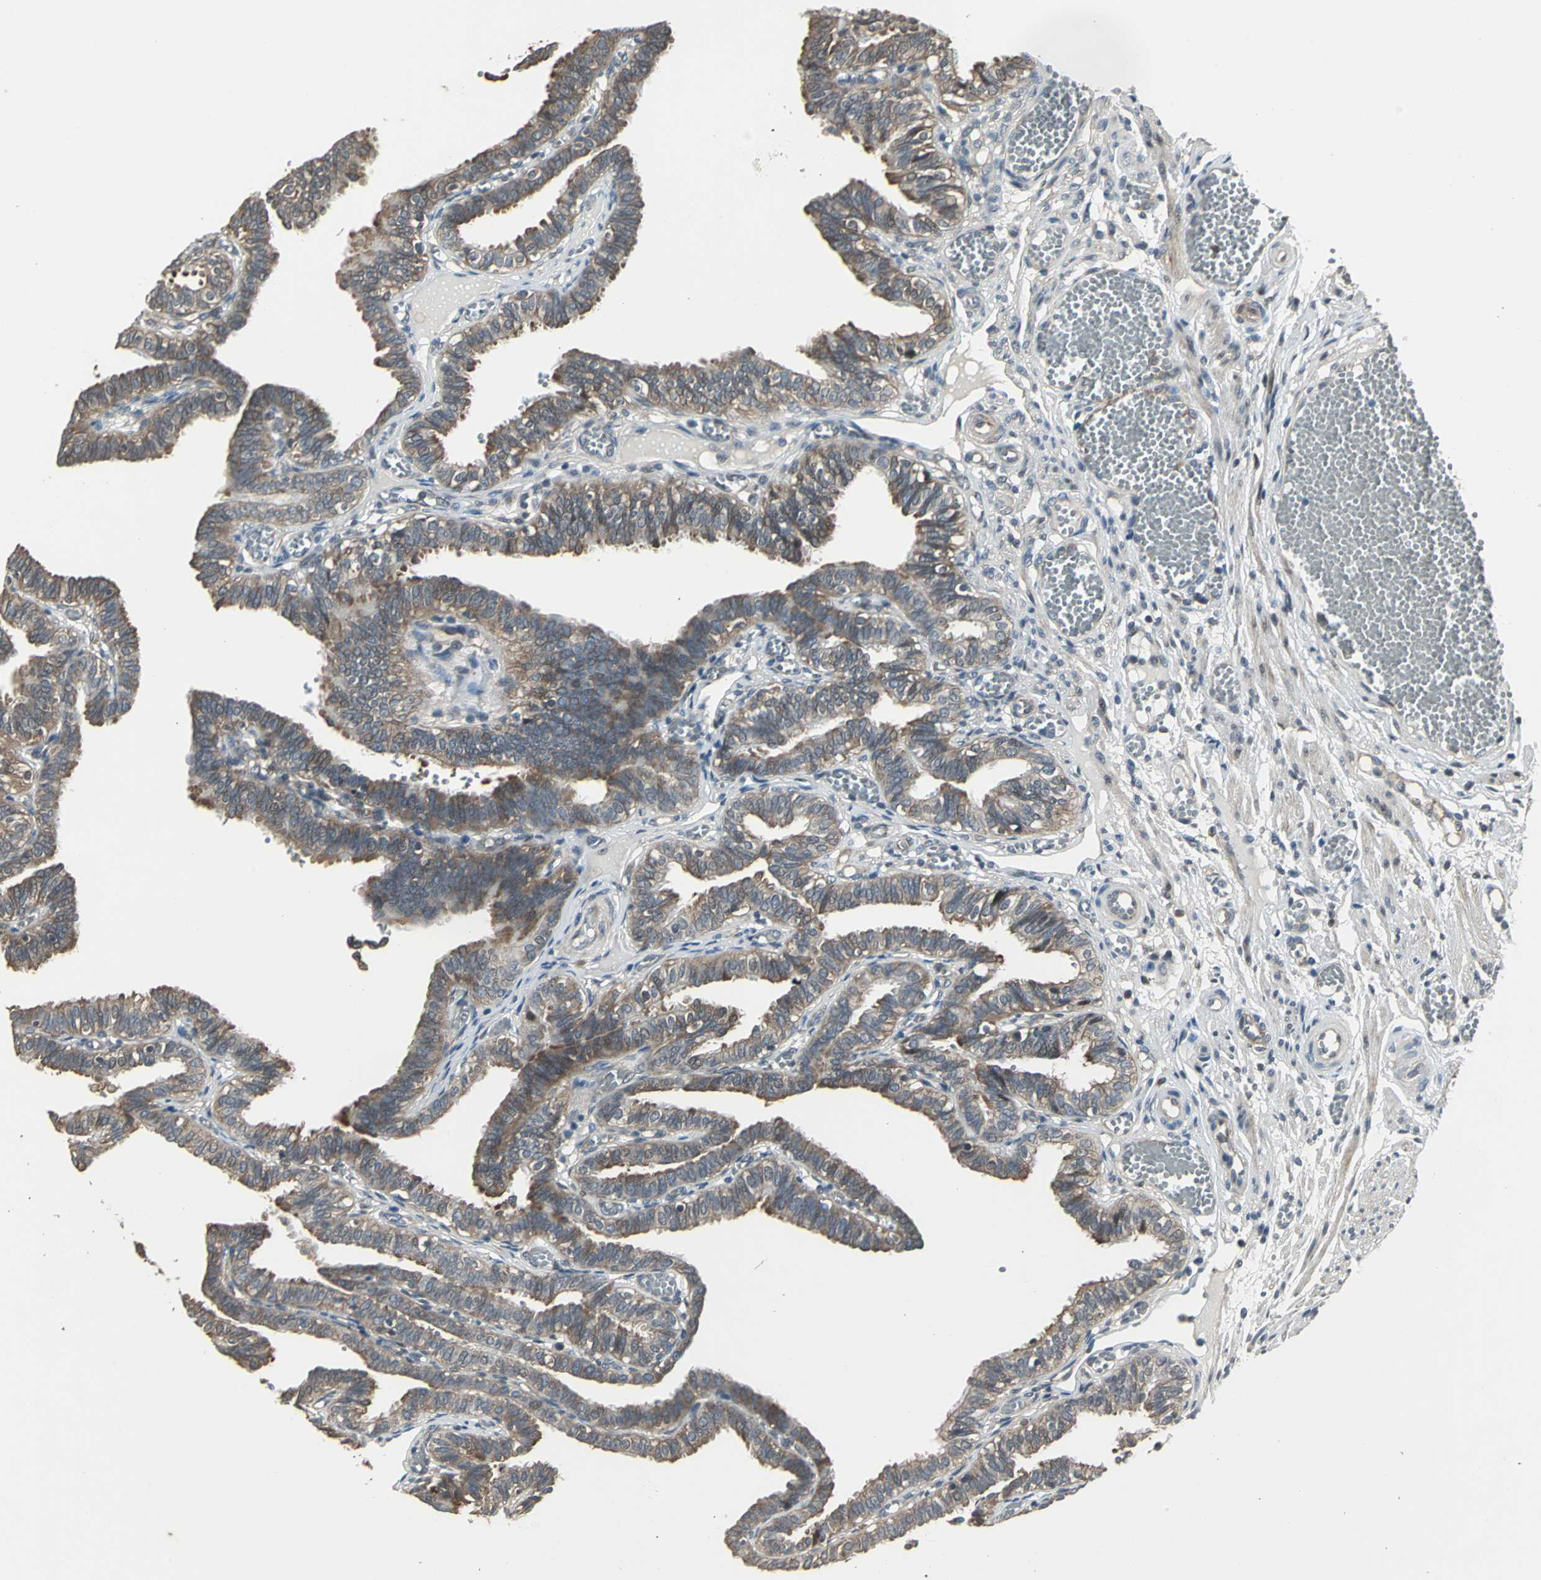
{"staining": {"intensity": "moderate", "quantity": ">75%", "location": "cytoplasmic/membranous"}, "tissue": "fallopian tube", "cell_type": "Glandular cells", "image_type": "normal", "snomed": [{"axis": "morphology", "description": "Normal tissue, NOS"}, {"axis": "topography", "description": "Fallopian tube"}], "caption": "Immunohistochemical staining of unremarkable fallopian tube demonstrates medium levels of moderate cytoplasmic/membranous staining in about >75% of glandular cells.", "gene": "PFDN1", "patient": {"sex": "female", "age": 29}}